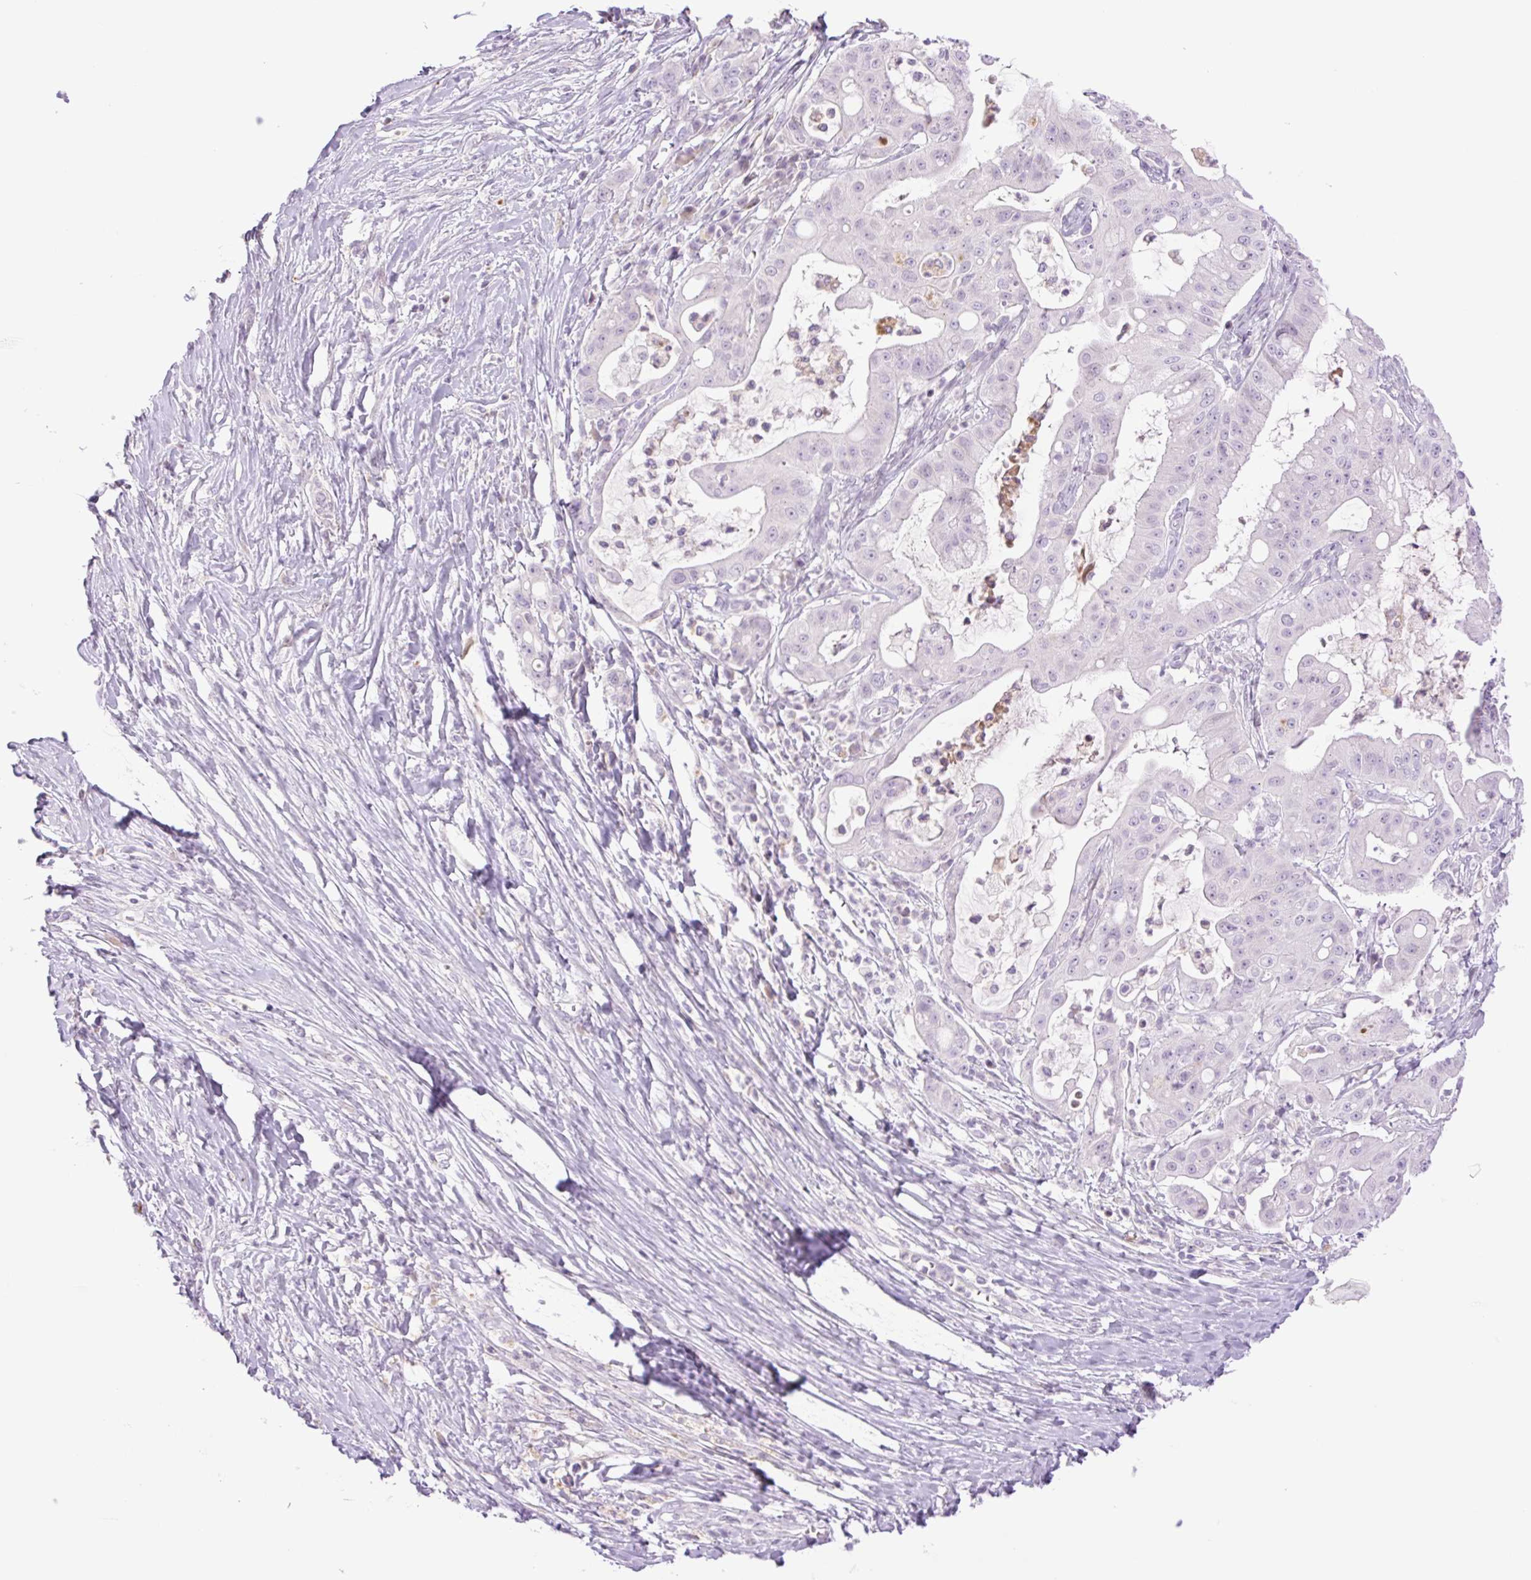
{"staining": {"intensity": "negative", "quantity": "none", "location": "none"}, "tissue": "ovarian cancer", "cell_type": "Tumor cells", "image_type": "cancer", "snomed": [{"axis": "morphology", "description": "Cystadenocarcinoma, mucinous, NOS"}, {"axis": "topography", "description": "Ovary"}], "caption": "Ovarian cancer was stained to show a protein in brown. There is no significant staining in tumor cells. The staining is performed using DAB (3,3'-diaminobenzidine) brown chromogen with nuclei counter-stained in using hematoxylin.", "gene": "TBX15", "patient": {"sex": "female", "age": 70}}